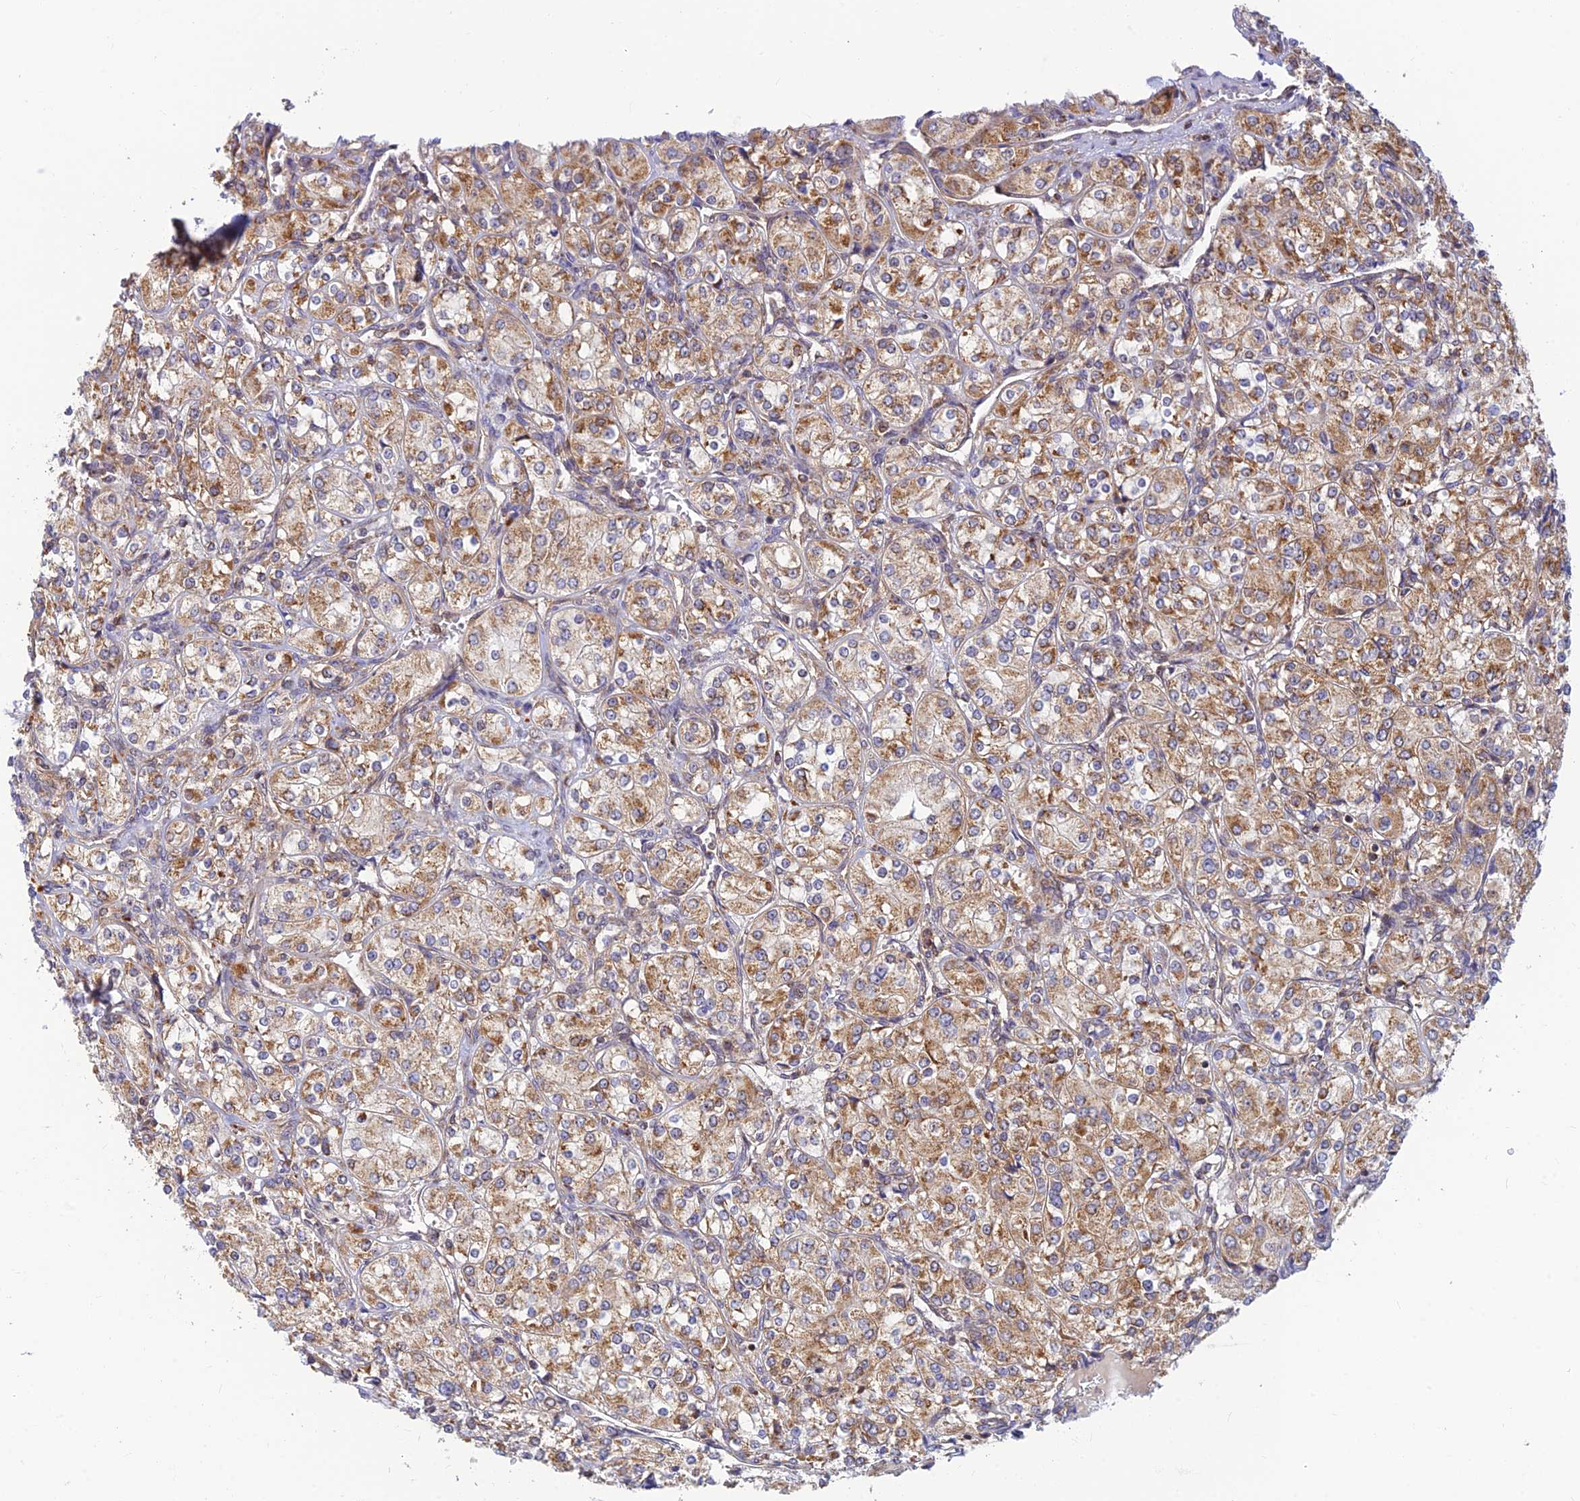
{"staining": {"intensity": "moderate", "quantity": ">75%", "location": "cytoplasmic/membranous"}, "tissue": "renal cancer", "cell_type": "Tumor cells", "image_type": "cancer", "snomed": [{"axis": "morphology", "description": "Adenocarcinoma, NOS"}, {"axis": "topography", "description": "Kidney"}], "caption": "A micrograph showing moderate cytoplasmic/membranous staining in approximately >75% of tumor cells in adenocarcinoma (renal), as visualized by brown immunohistochemical staining.", "gene": "LYSMD2", "patient": {"sex": "male", "age": 77}}